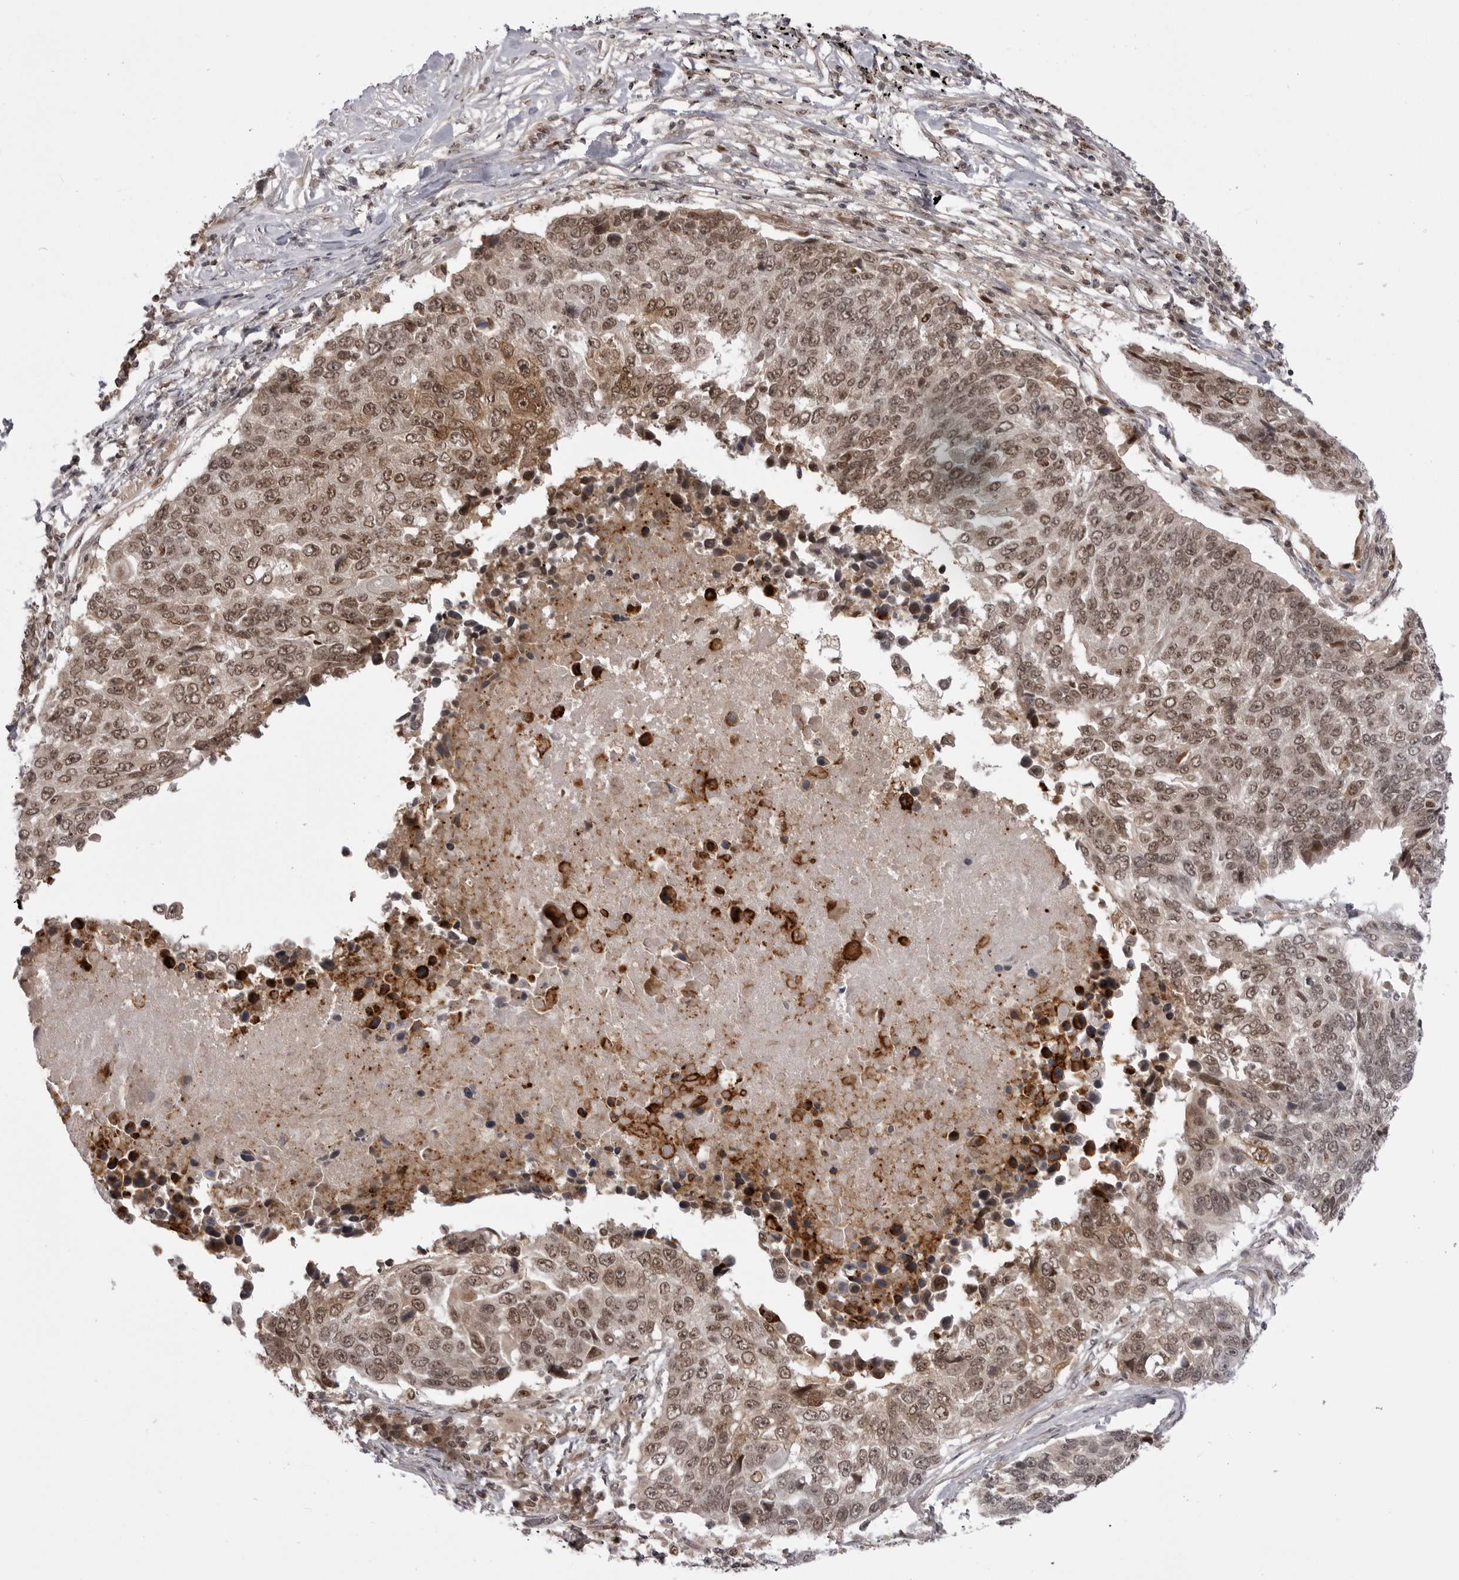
{"staining": {"intensity": "moderate", "quantity": ">75%", "location": "cytoplasmic/membranous,nuclear"}, "tissue": "lung cancer", "cell_type": "Tumor cells", "image_type": "cancer", "snomed": [{"axis": "morphology", "description": "Squamous cell carcinoma, NOS"}, {"axis": "topography", "description": "Lung"}], "caption": "Protein expression analysis of human lung squamous cell carcinoma reveals moderate cytoplasmic/membranous and nuclear staining in approximately >75% of tumor cells.", "gene": "PTK2B", "patient": {"sex": "male", "age": 66}}